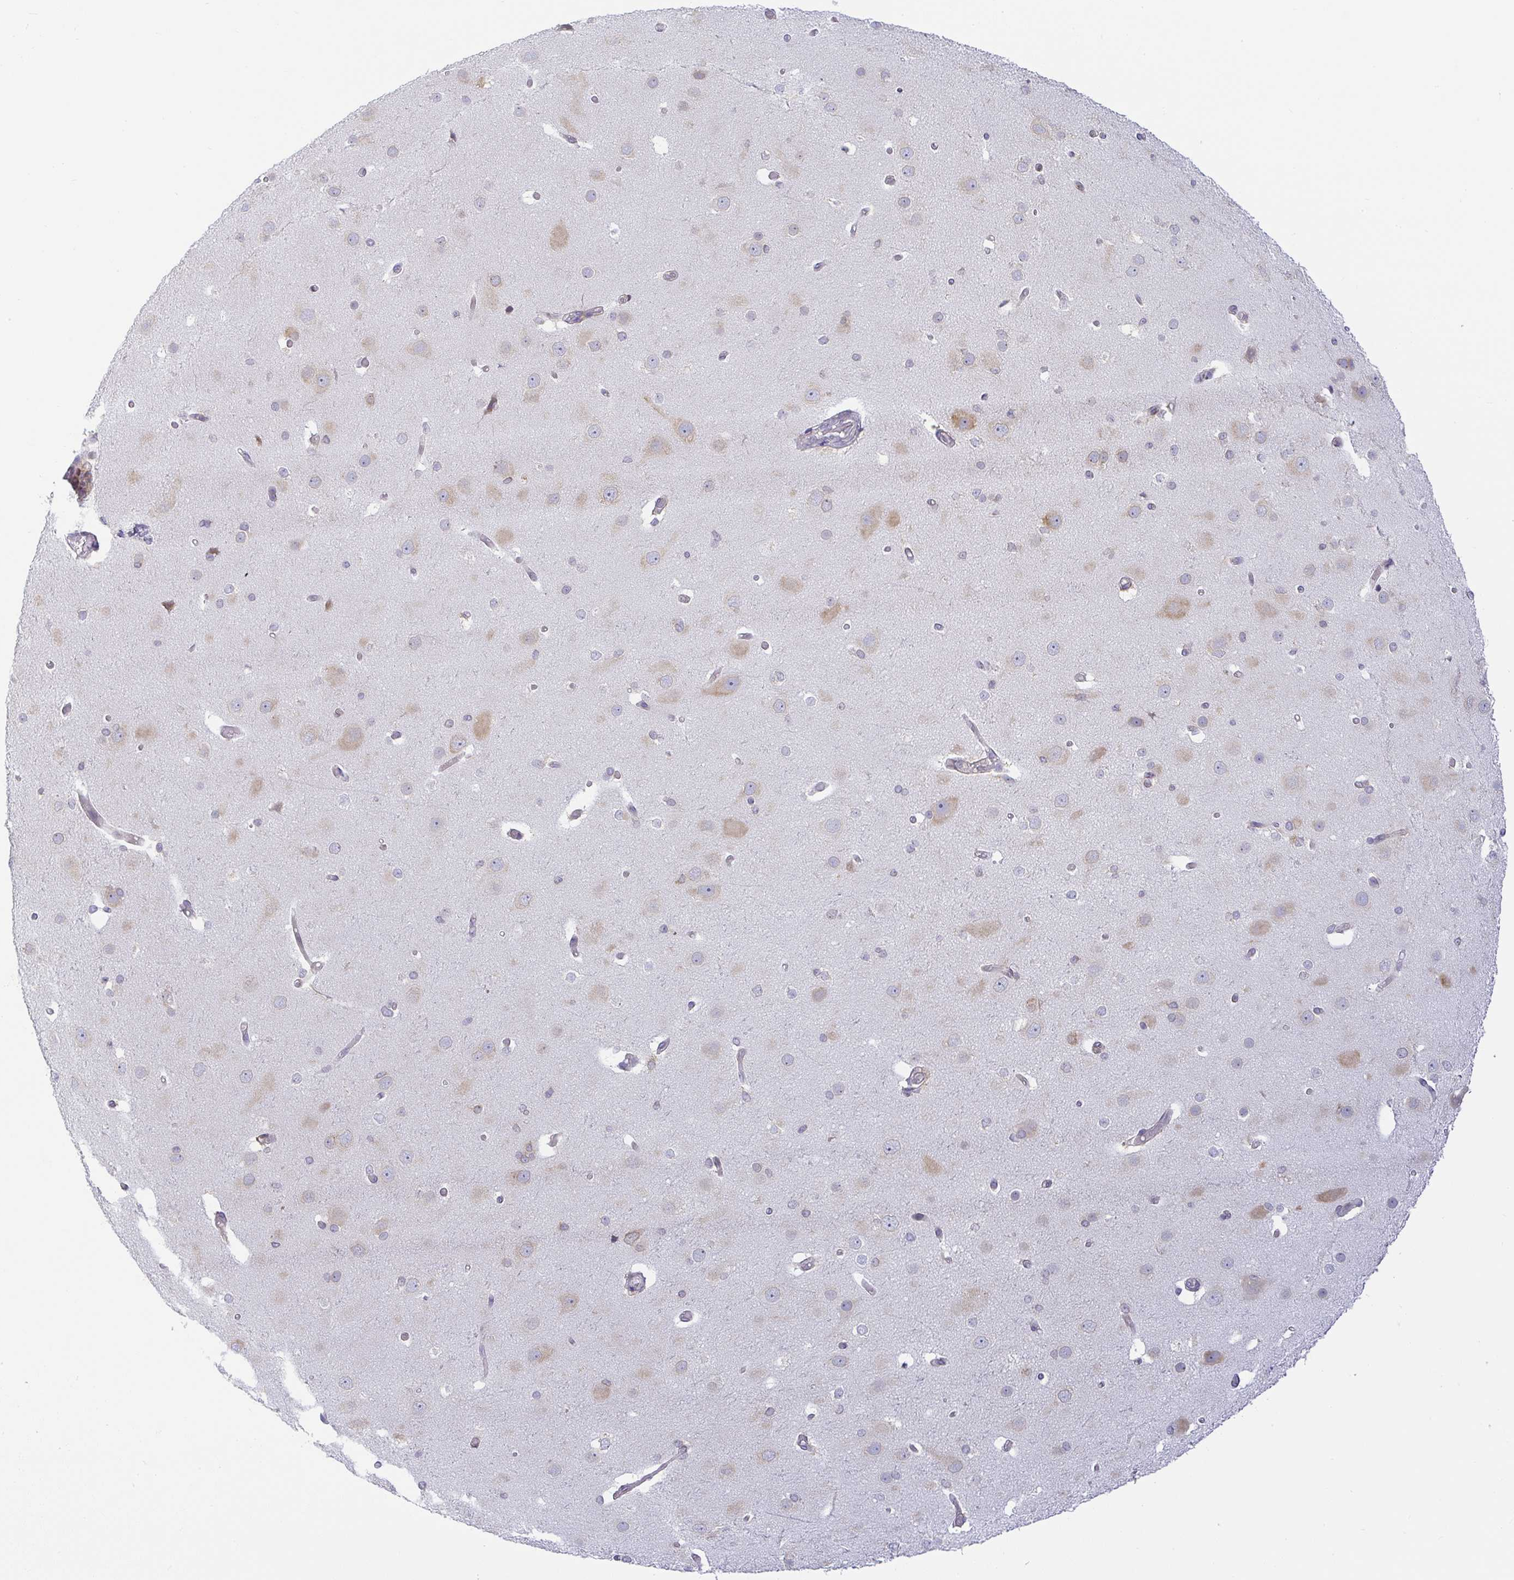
{"staining": {"intensity": "negative", "quantity": "none", "location": "none"}, "tissue": "cerebral cortex", "cell_type": "Endothelial cells", "image_type": "normal", "snomed": [{"axis": "morphology", "description": "Normal tissue, NOS"}, {"axis": "morphology", "description": "Inflammation, NOS"}, {"axis": "topography", "description": "Cerebral cortex"}], "caption": "Image shows no significant protein staining in endothelial cells of normal cerebral cortex. (DAB (3,3'-diaminobenzidine) IHC visualized using brightfield microscopy, high magnification).", "gene": "DERL2", "patient": {"sex": "male", "age": 6}}